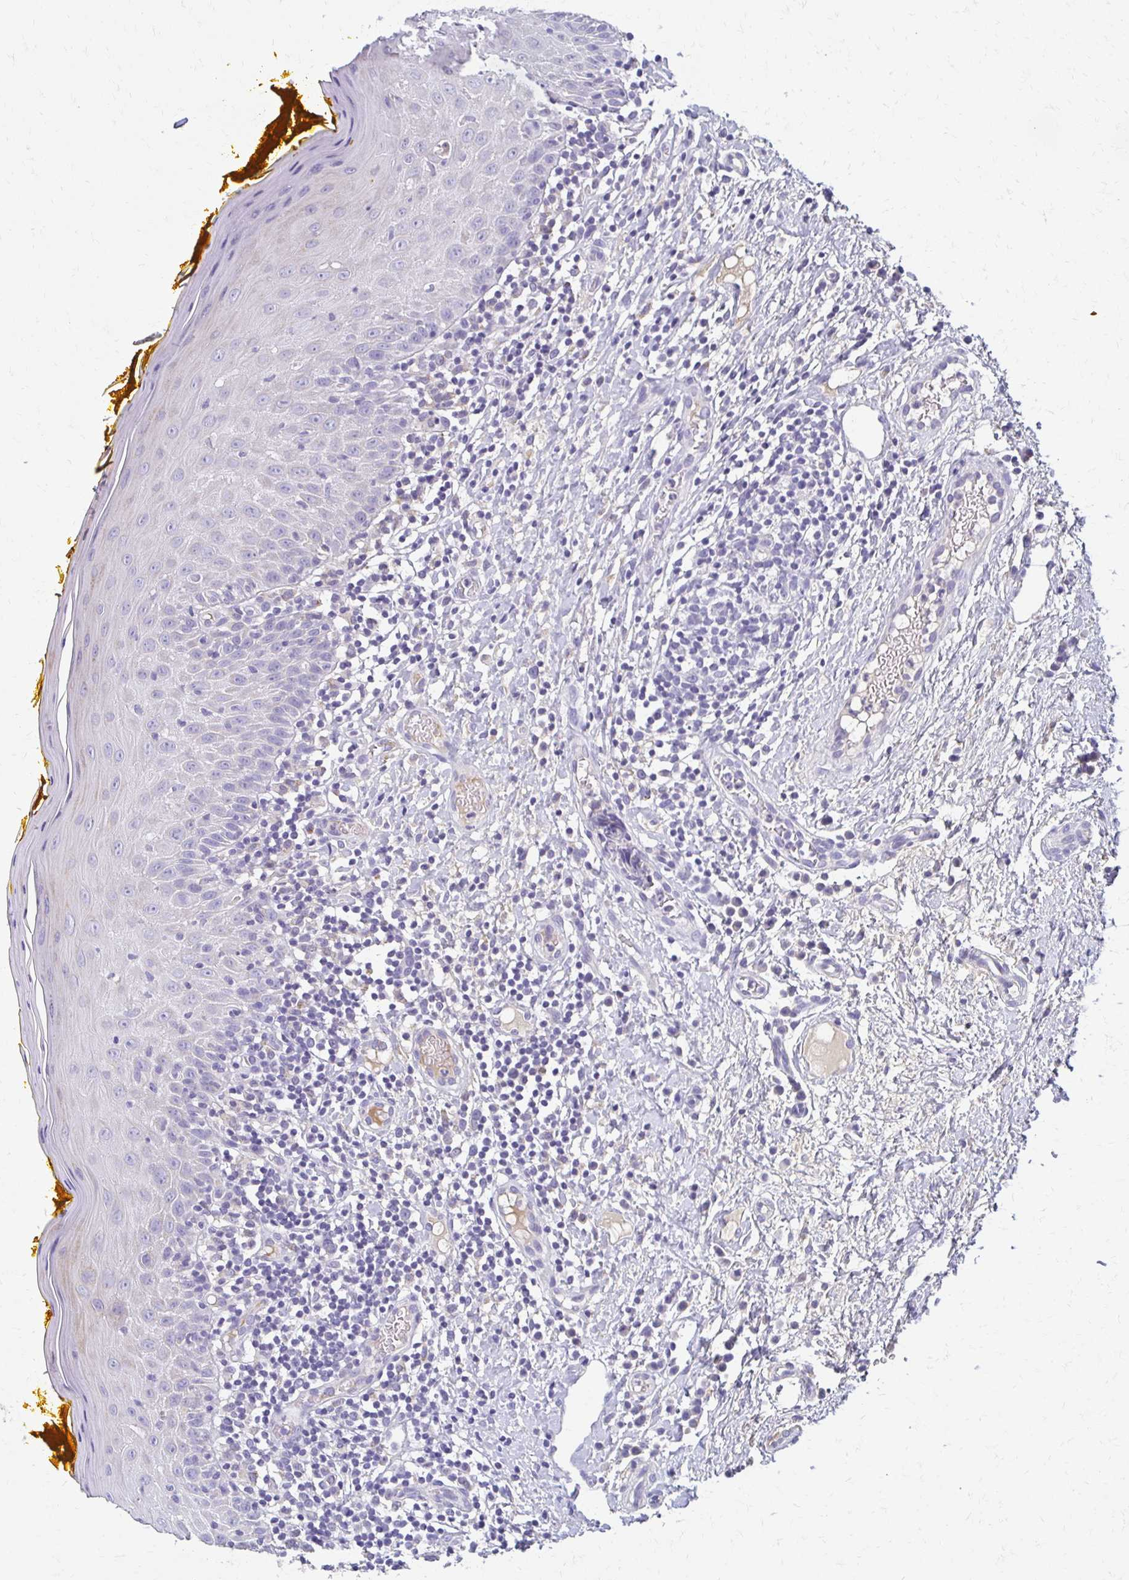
{"staining": {"intensity": "negative", "quantity": "none", "location": "none"}, "tissue": "oral mucosa", "cell_type": "Squamous epithelial cells", "image_type": "normal", "snomed": [{"axis": "morphology", "description": "Normal tissue, NOS"}, {"axis": "topography", "description": "Oral tissue"}, {"axis": "topography", "description": "Tounge, NOS"}], "caption": "Micrograph shows no protein positivity in squamous epithelial cells of normal oral mucosa. (DAB immunohistochemistry (IHC) visualized using brightfield microscopy, high magnification).", "gene": "BBS12", "patient": {"sex": "female", "age": 58}}